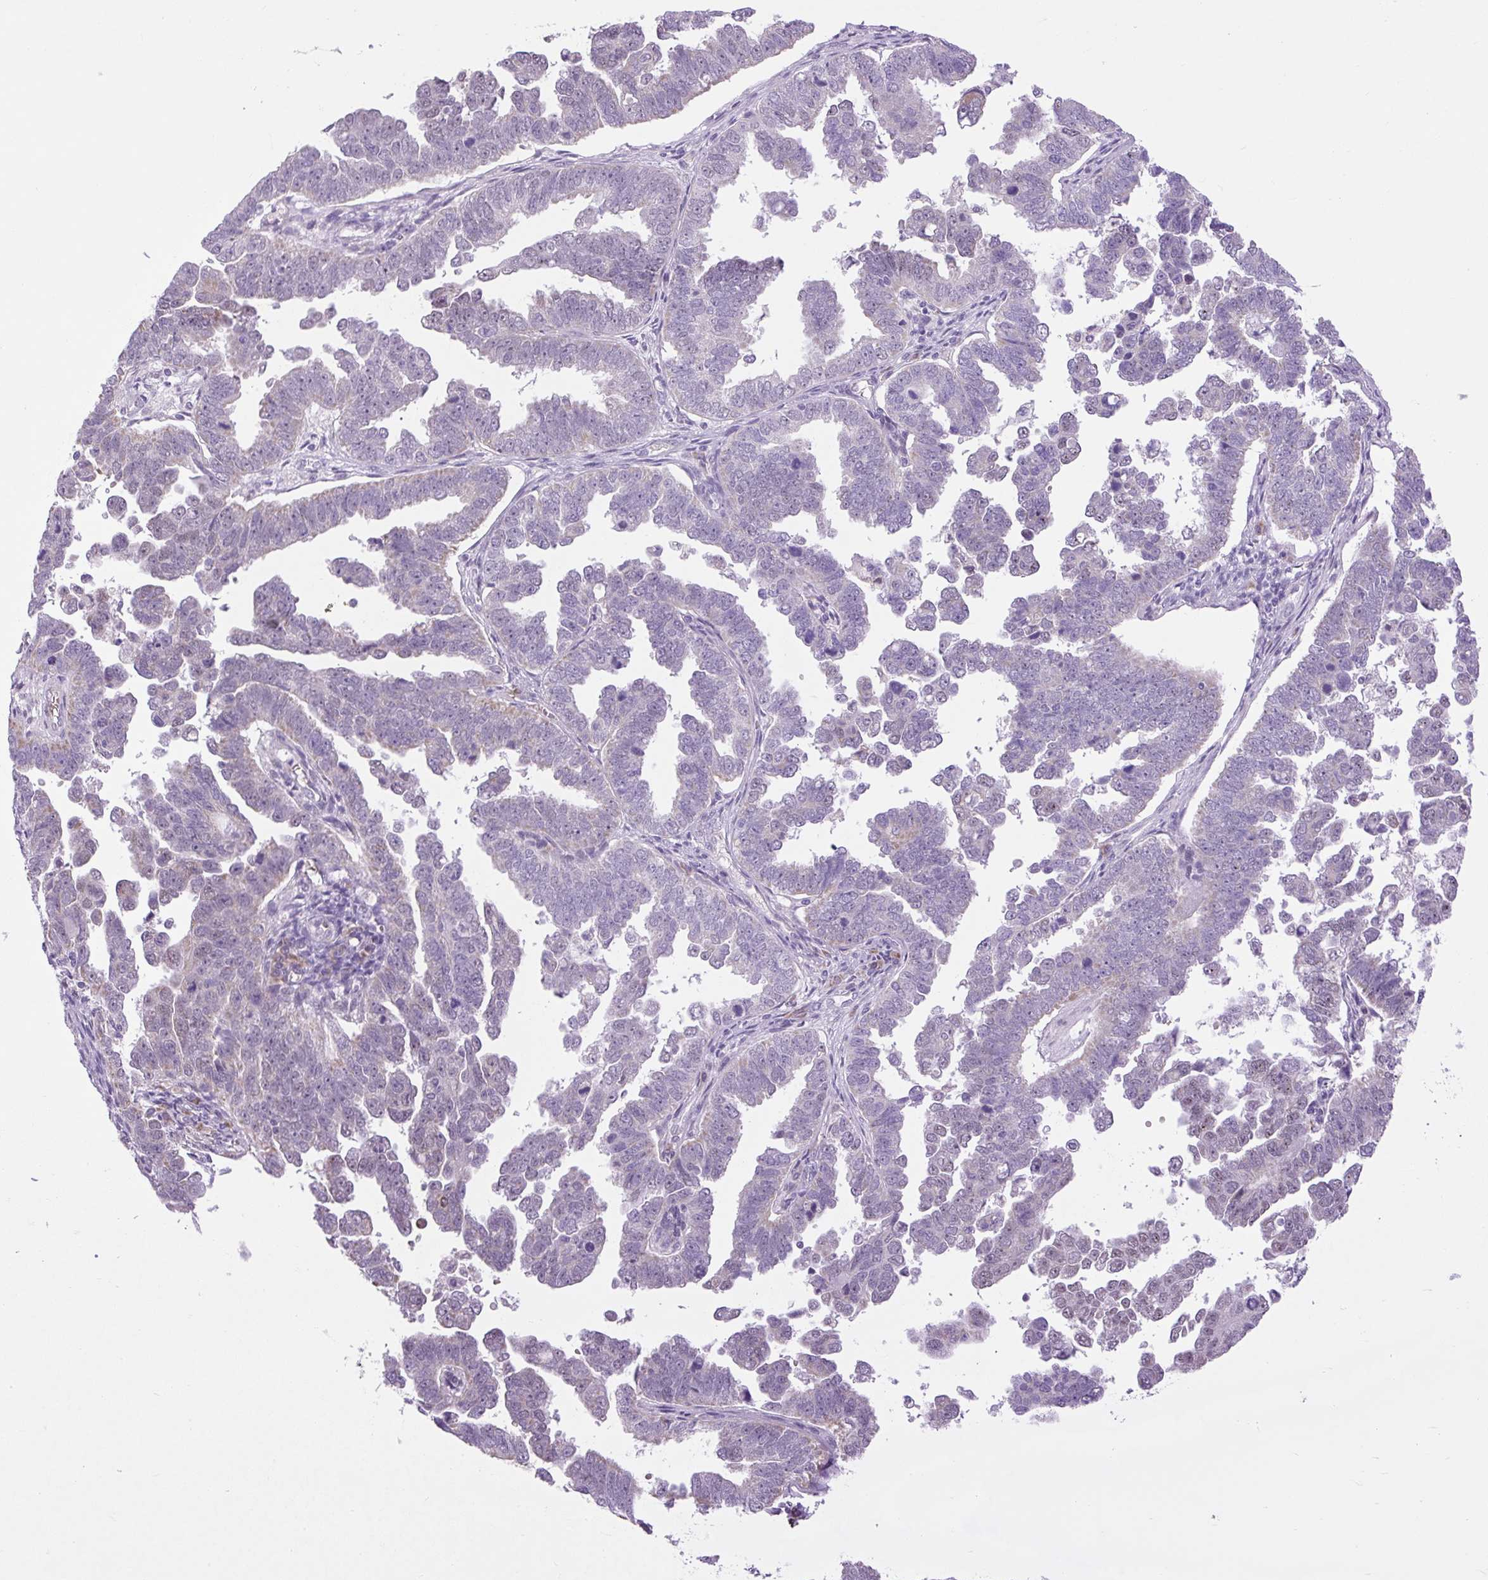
{"staining": {"intensity": "weak", "quantity": "<25%", "location": "cytoplasmic/membranous"}, "tissue": "endometrial cancer", "cell_type": "Tumor cells", "image_type": "cancer", "snomed": [{"axis": "morphology", "description": "Adenocarcinoma, NOS"}, {"axis": "topography", "description": "Endometrium"}], "caption": "Tumor cells are negative for brown protein staining in endometrial adenocarcinoma.", "gene": "SCO2", "patient": {"sex": "female", "age": 75}}